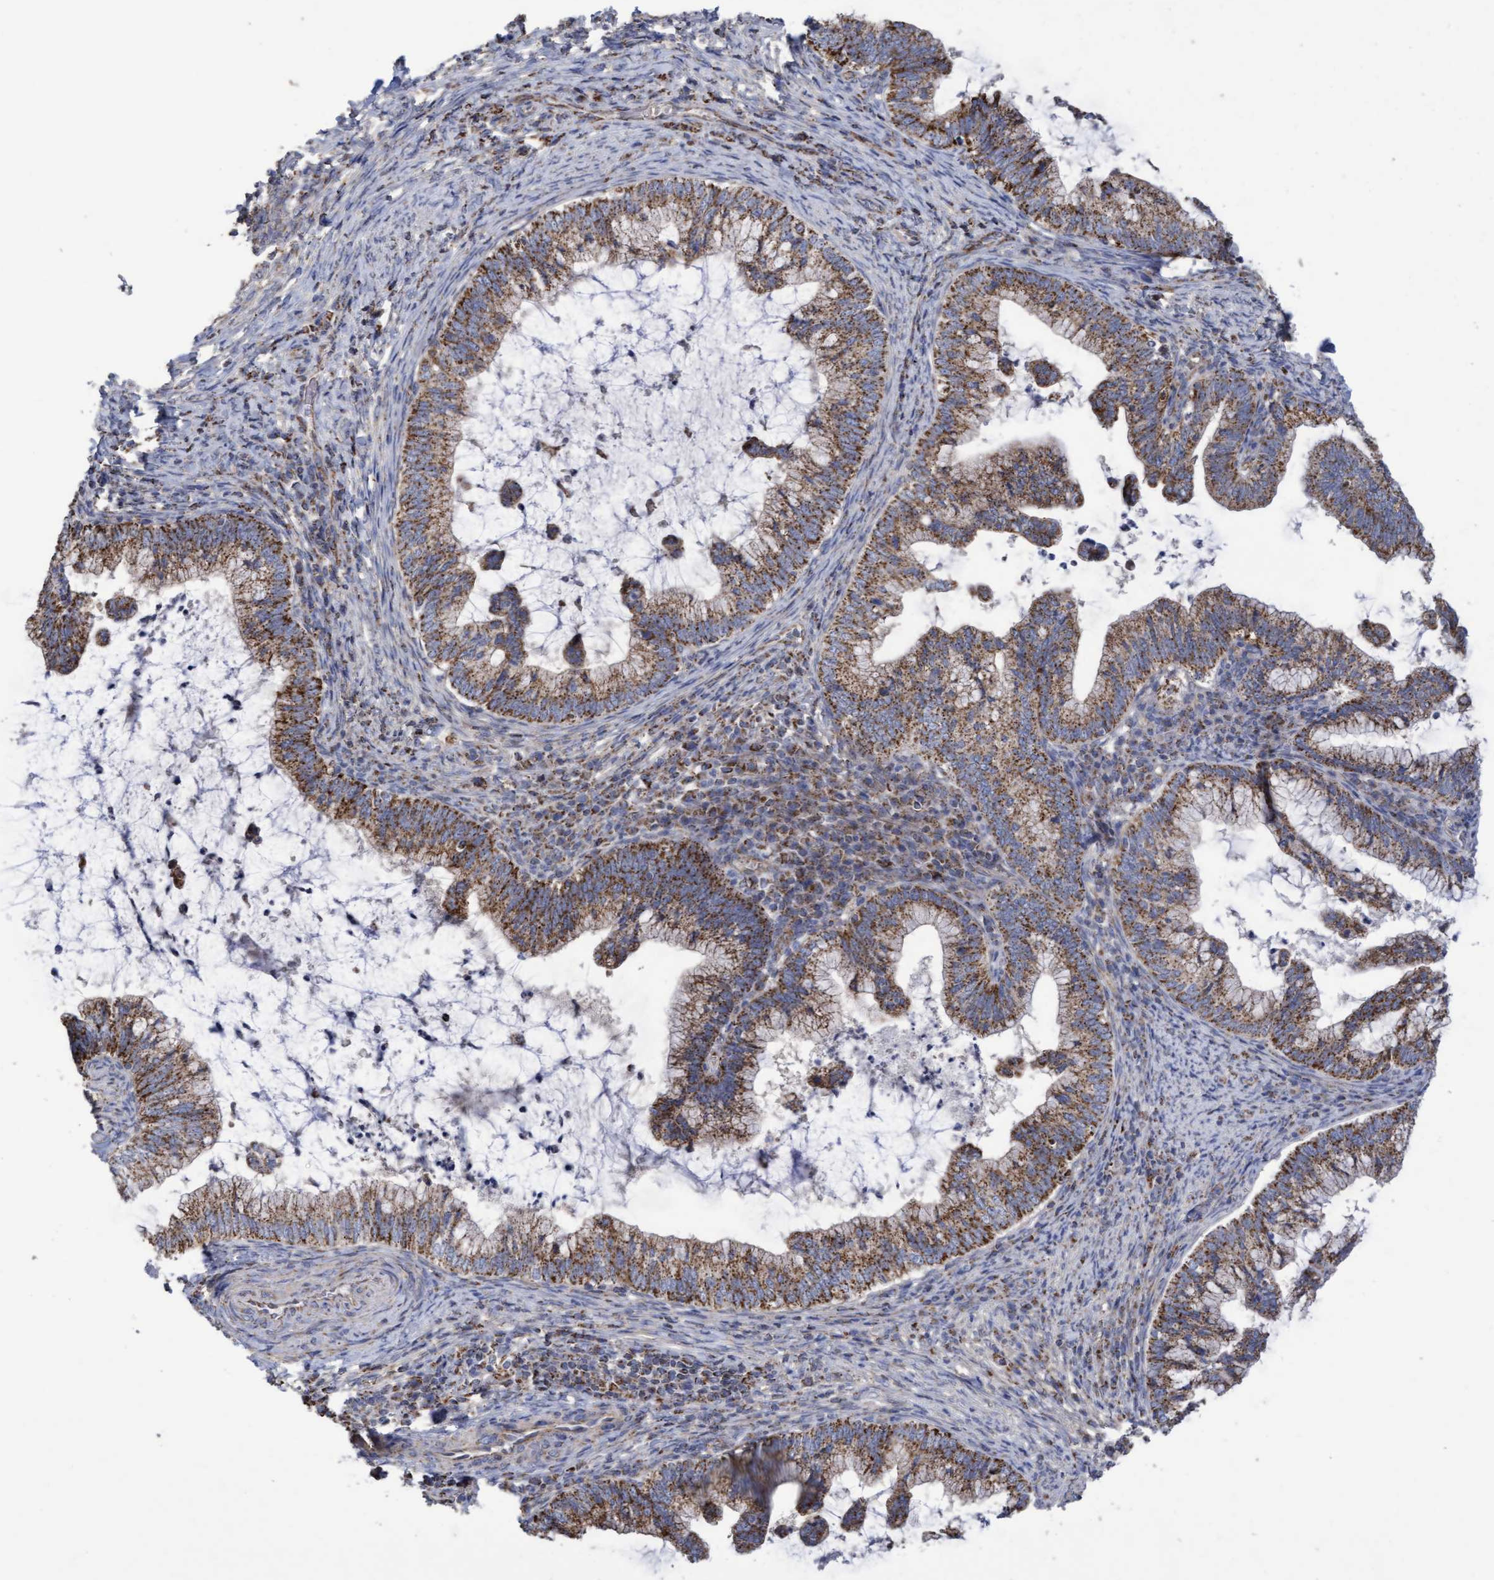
{"staining": {"intensity": "moderate", "quantity": ">75%", "location": "cytoplasmic/membranous"}, "tissue": "cervical cancer", "cell_type": "Tumor cells", "image_type": "cancer", "snomed": [{"axis": "morphology", "description": "Adenocarcinoma, NOS"}, {"axis": "topography", "description": "Cervix"}], "caption": "Immunohistochemistry (IHC) photomicrograph of cervical cancer (adenocarcinoma) stained for a protein (brown), which displays medium levels of moderate cytoplasmic/membranous expression in approximately >75% of tumor cells.", "gene": "COBL", "patient": {"sex": "female", "age": 36}}